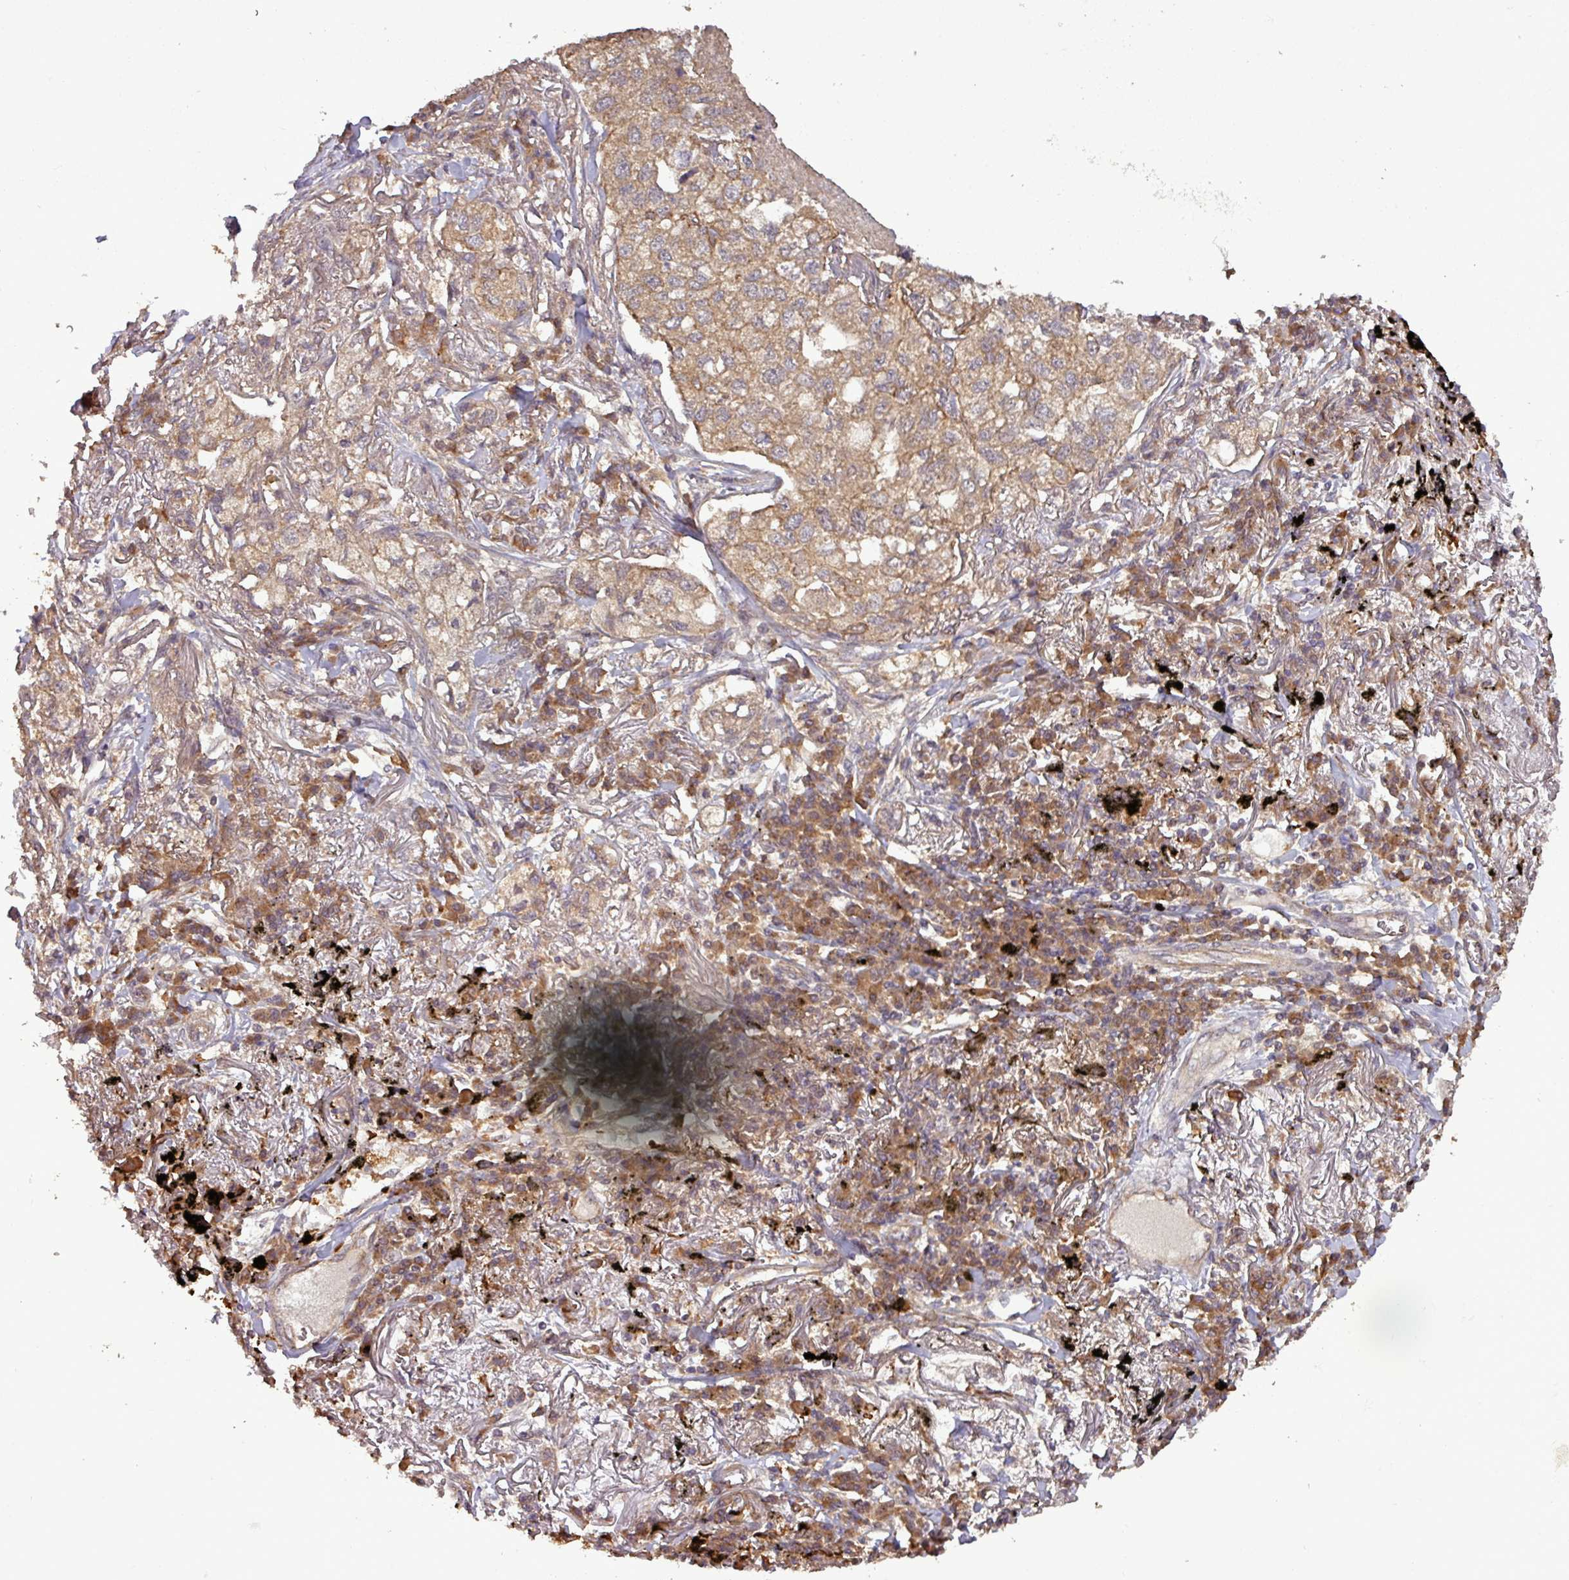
{"staining": {"intensity": "moderate", "quantity": ">75%", "location": "cytoplasmic/membranous"}, "tissue": "lung cancer", "cell_type": "Tumor cells", "image_type": "cancer", "snomed": [{"axis": "morphology", "description": "Adenocarcinoma, NOS"}, {"axis": "topography", "description": "Lung"}], "caption": "Immunohistochemistry (IHC) of human lung cancer exhibits medium levels of moderate cytoplasmic/membranous staining in about >75% of tumor cells.", "gene": "NT5C3A", "patient": {"sex": "male", "age": 65}}